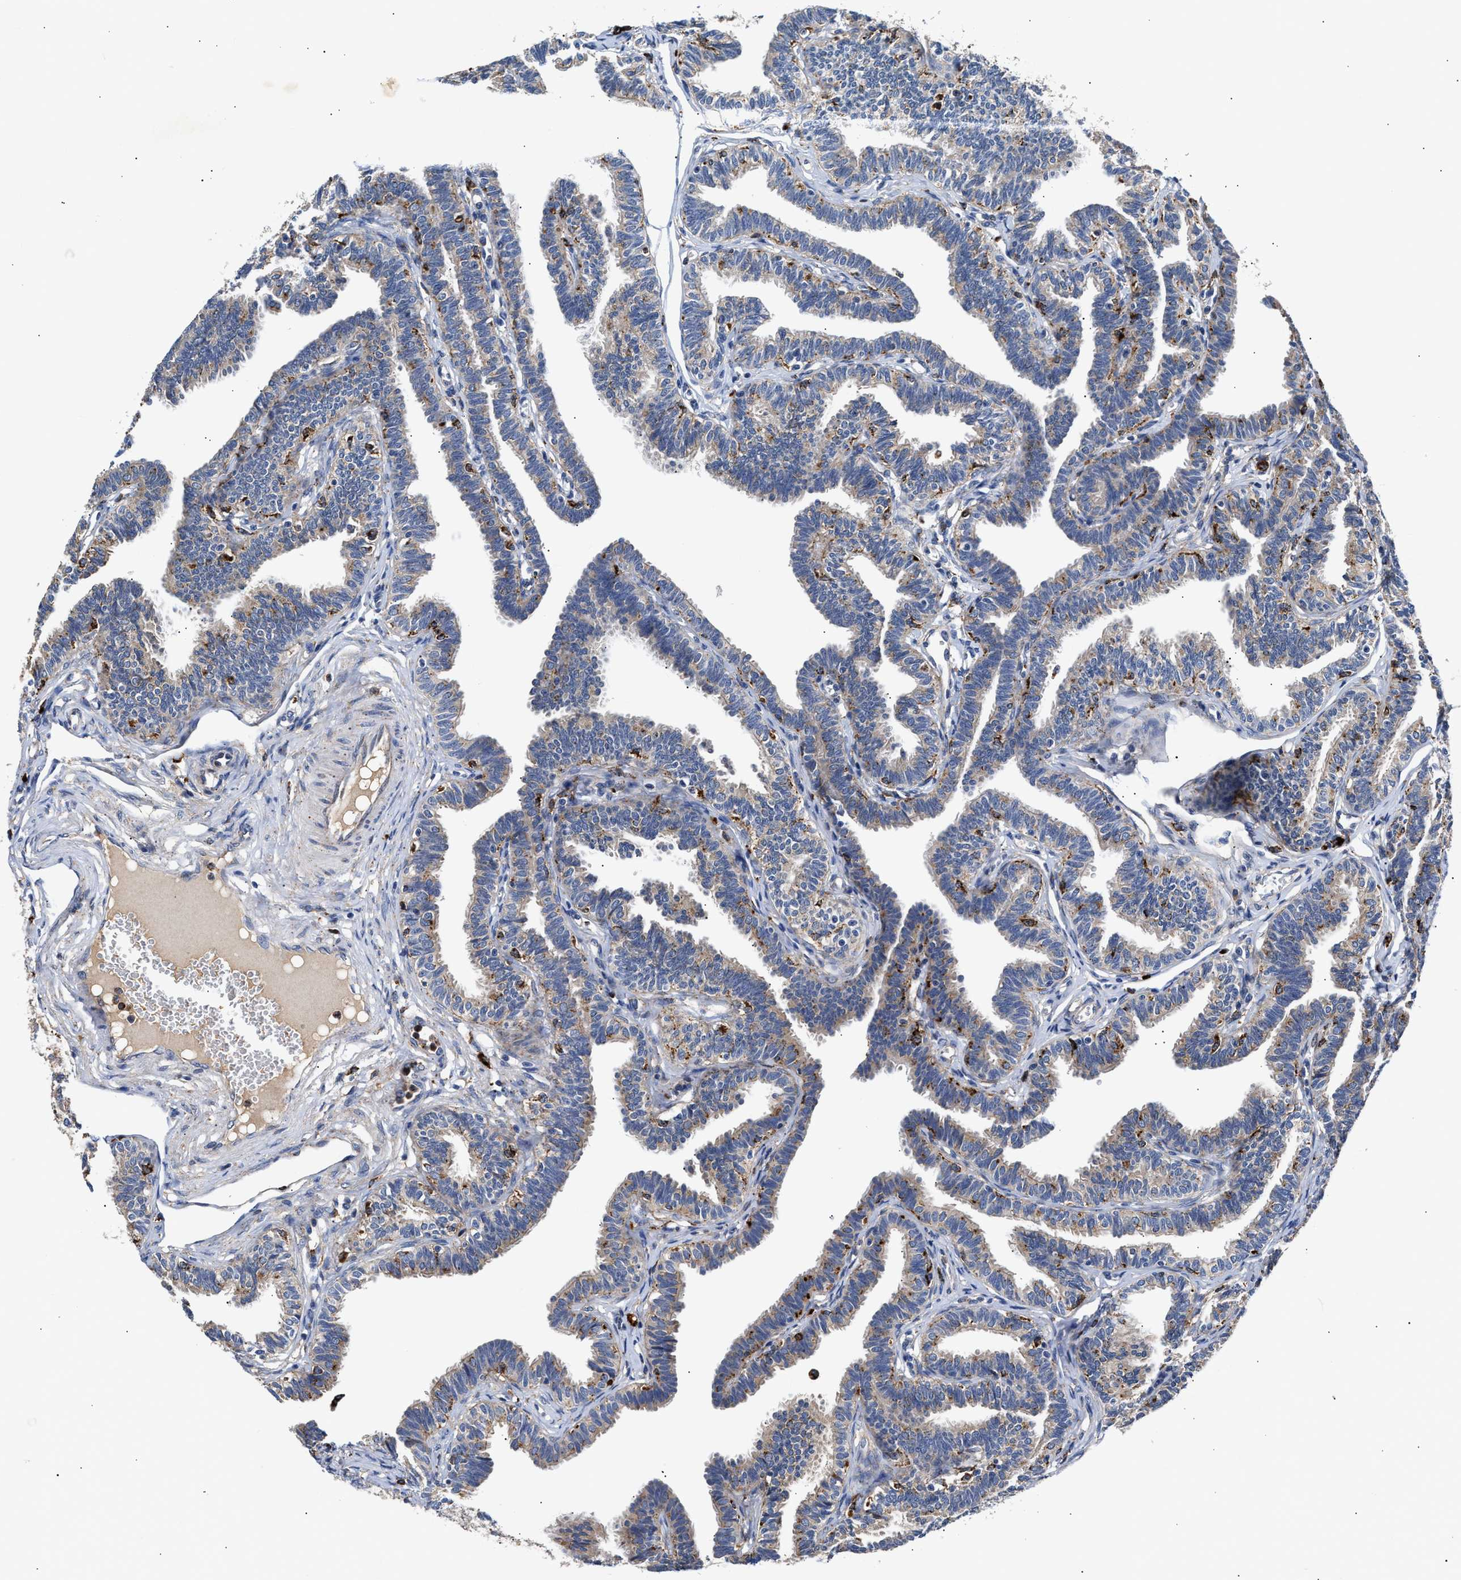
{"staining": {"intensity": "moderate", "quantity": "<25%", "location": "cytoplasmic/membranous"}, "tissue": "fallopian tube", "cell_type": "Glandular cells", "image_type": "normal", "snomed": [{"axis": "morphology", "description": "Normal tissue, NOS"}, {"axis": "topography", "description": "Fallopian tube"}, {"axis": "topography", "description": "Ovary"}], "caption": "Normal fallopian tube reveals moderate cytoplasmic/membranous positivity in approximately <25% of glandular cells, visualized by immunohistochemistry.", "gene": "CCDC146", "patient": {"sex": "female", "age": 23}}